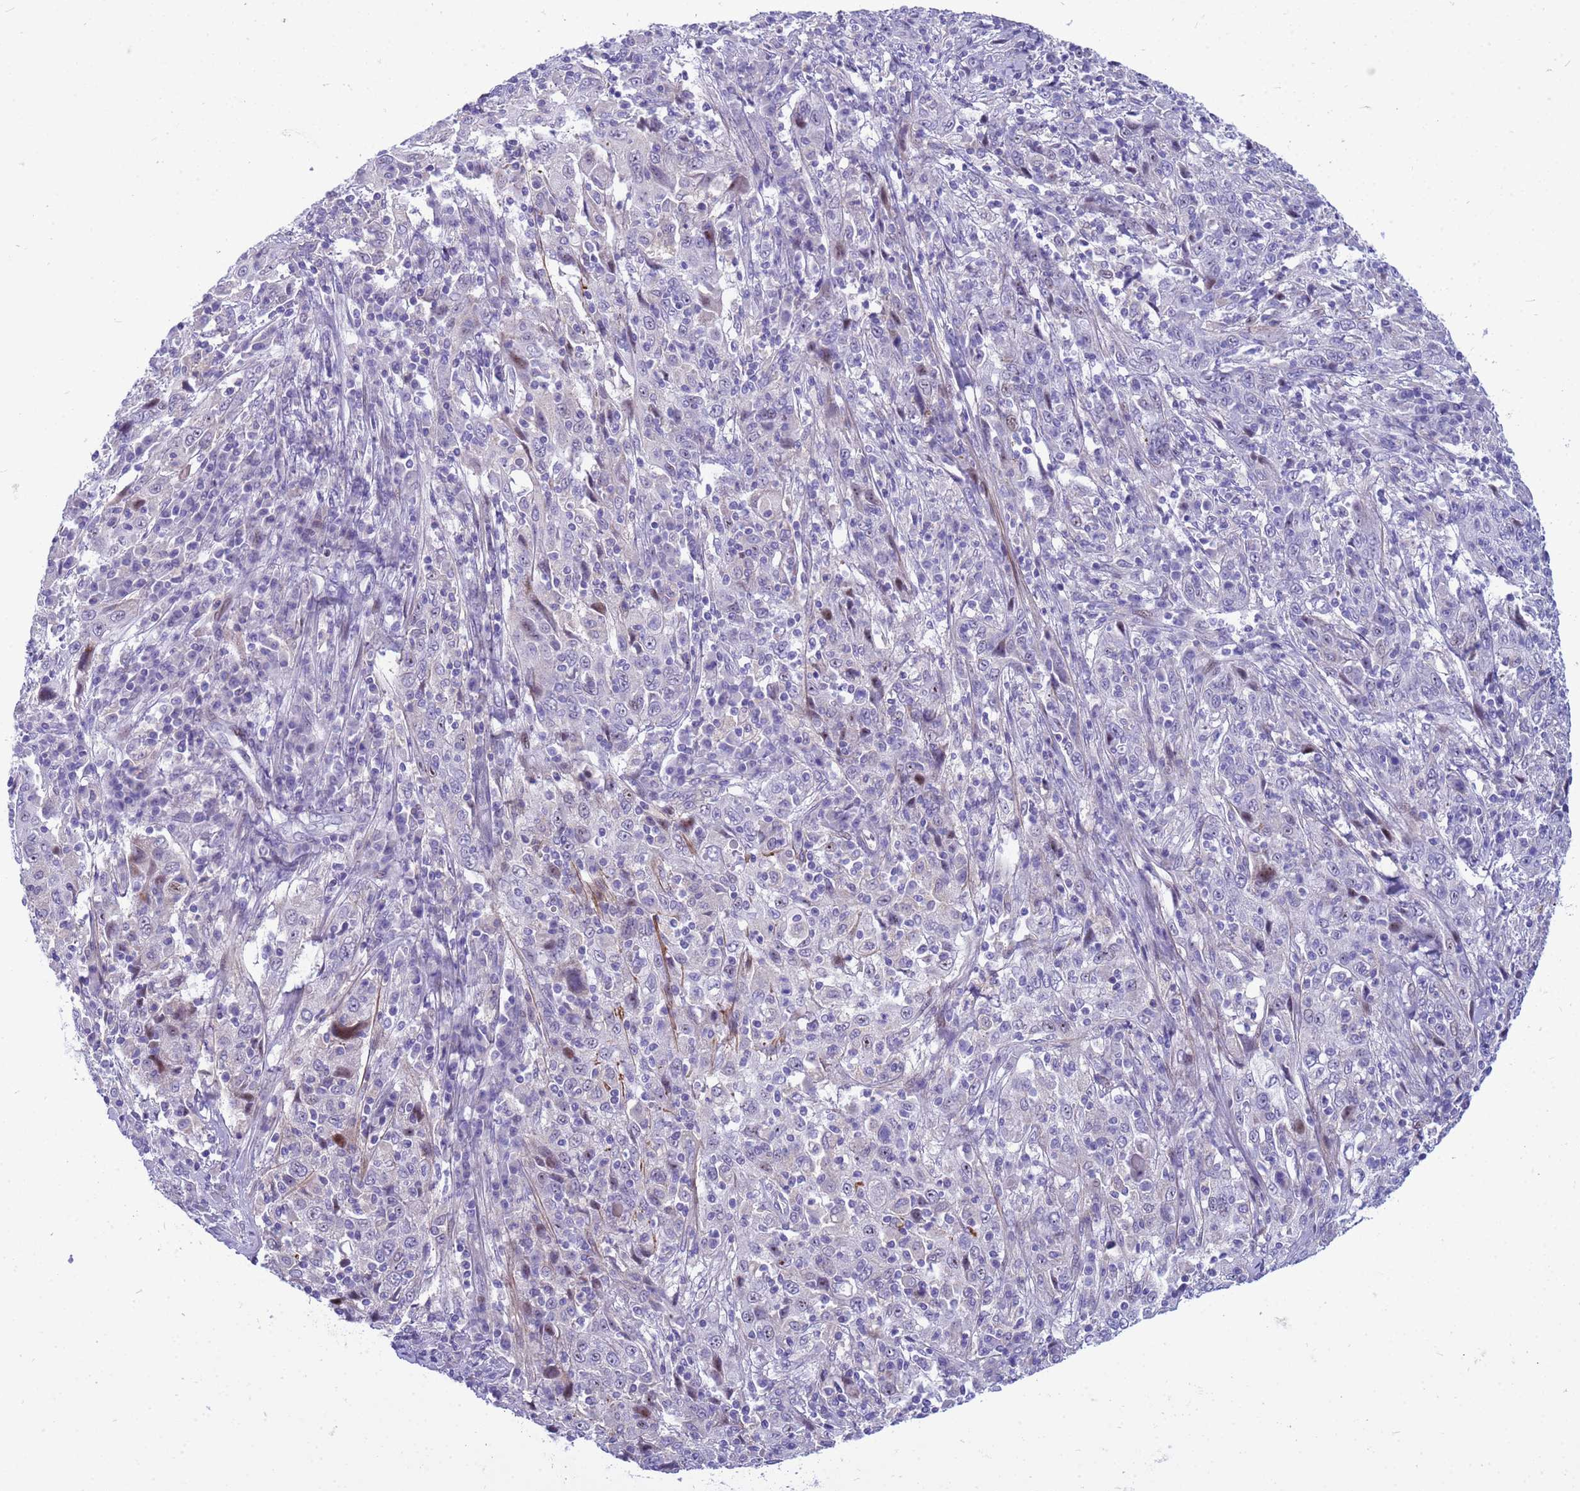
{"staining": {"intensity": "negative", "quantity": "none", "location": "none"}, "tissue": "cervical cancer", "cell_type": "Tumor cells", "image_type": "cancer", "snomed": [{"axis": "morphology", "description": "Squamous cell carcinoma, NOS"}, {"axis": "topography", "description": "Cervix"}], "caption": "DAB (3,3'-diaminobenzidine) immunohistochemical staining of human cervical cancer (squamous cell carcinoma) displays no significant positivity in tumor cells.", "gene": "LRATD1", "patient": {"sex": "female", "age": 46}}